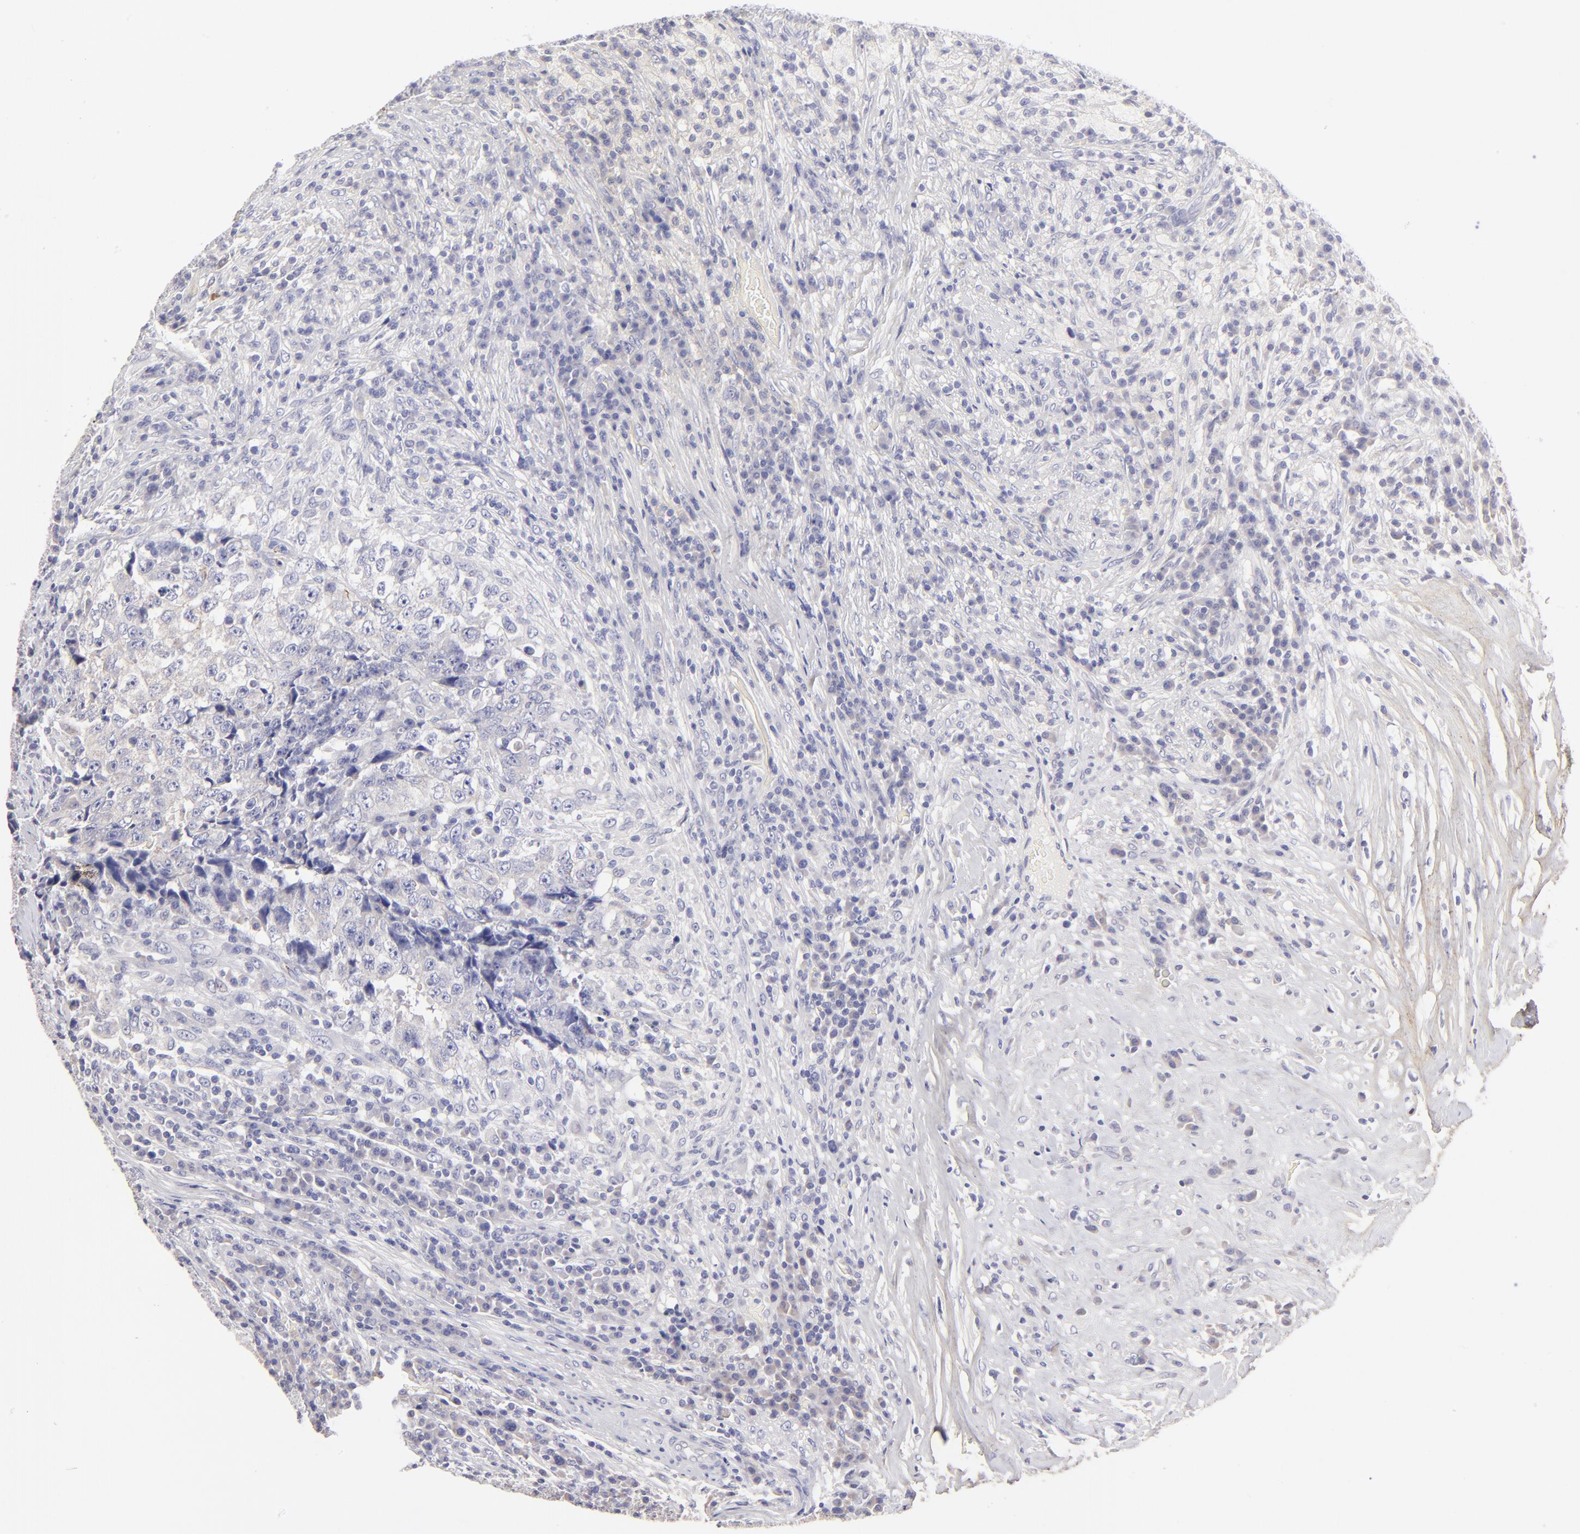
{"staining": {"intensity": "negative", "quantity": "none", "location": "none"}, "tissue": "testis cancer", "cell_type": "Tumor cells", "image_type": "cancer", "snomed": [{"axis": "morphology", "description": "Necrosis, NOS"}, {"axis": "morphology", "description": "Carcinoma, Embryonal, NOS"}, {"axis": "topography", "description": "Testis"}], "caption": "This is a photomicrograph of immunohistochemistry staining of testis cancer, which shows no expression in tumor cells.", "gene": "BTG2", "patient": {"sex": "male", "age": 19}}